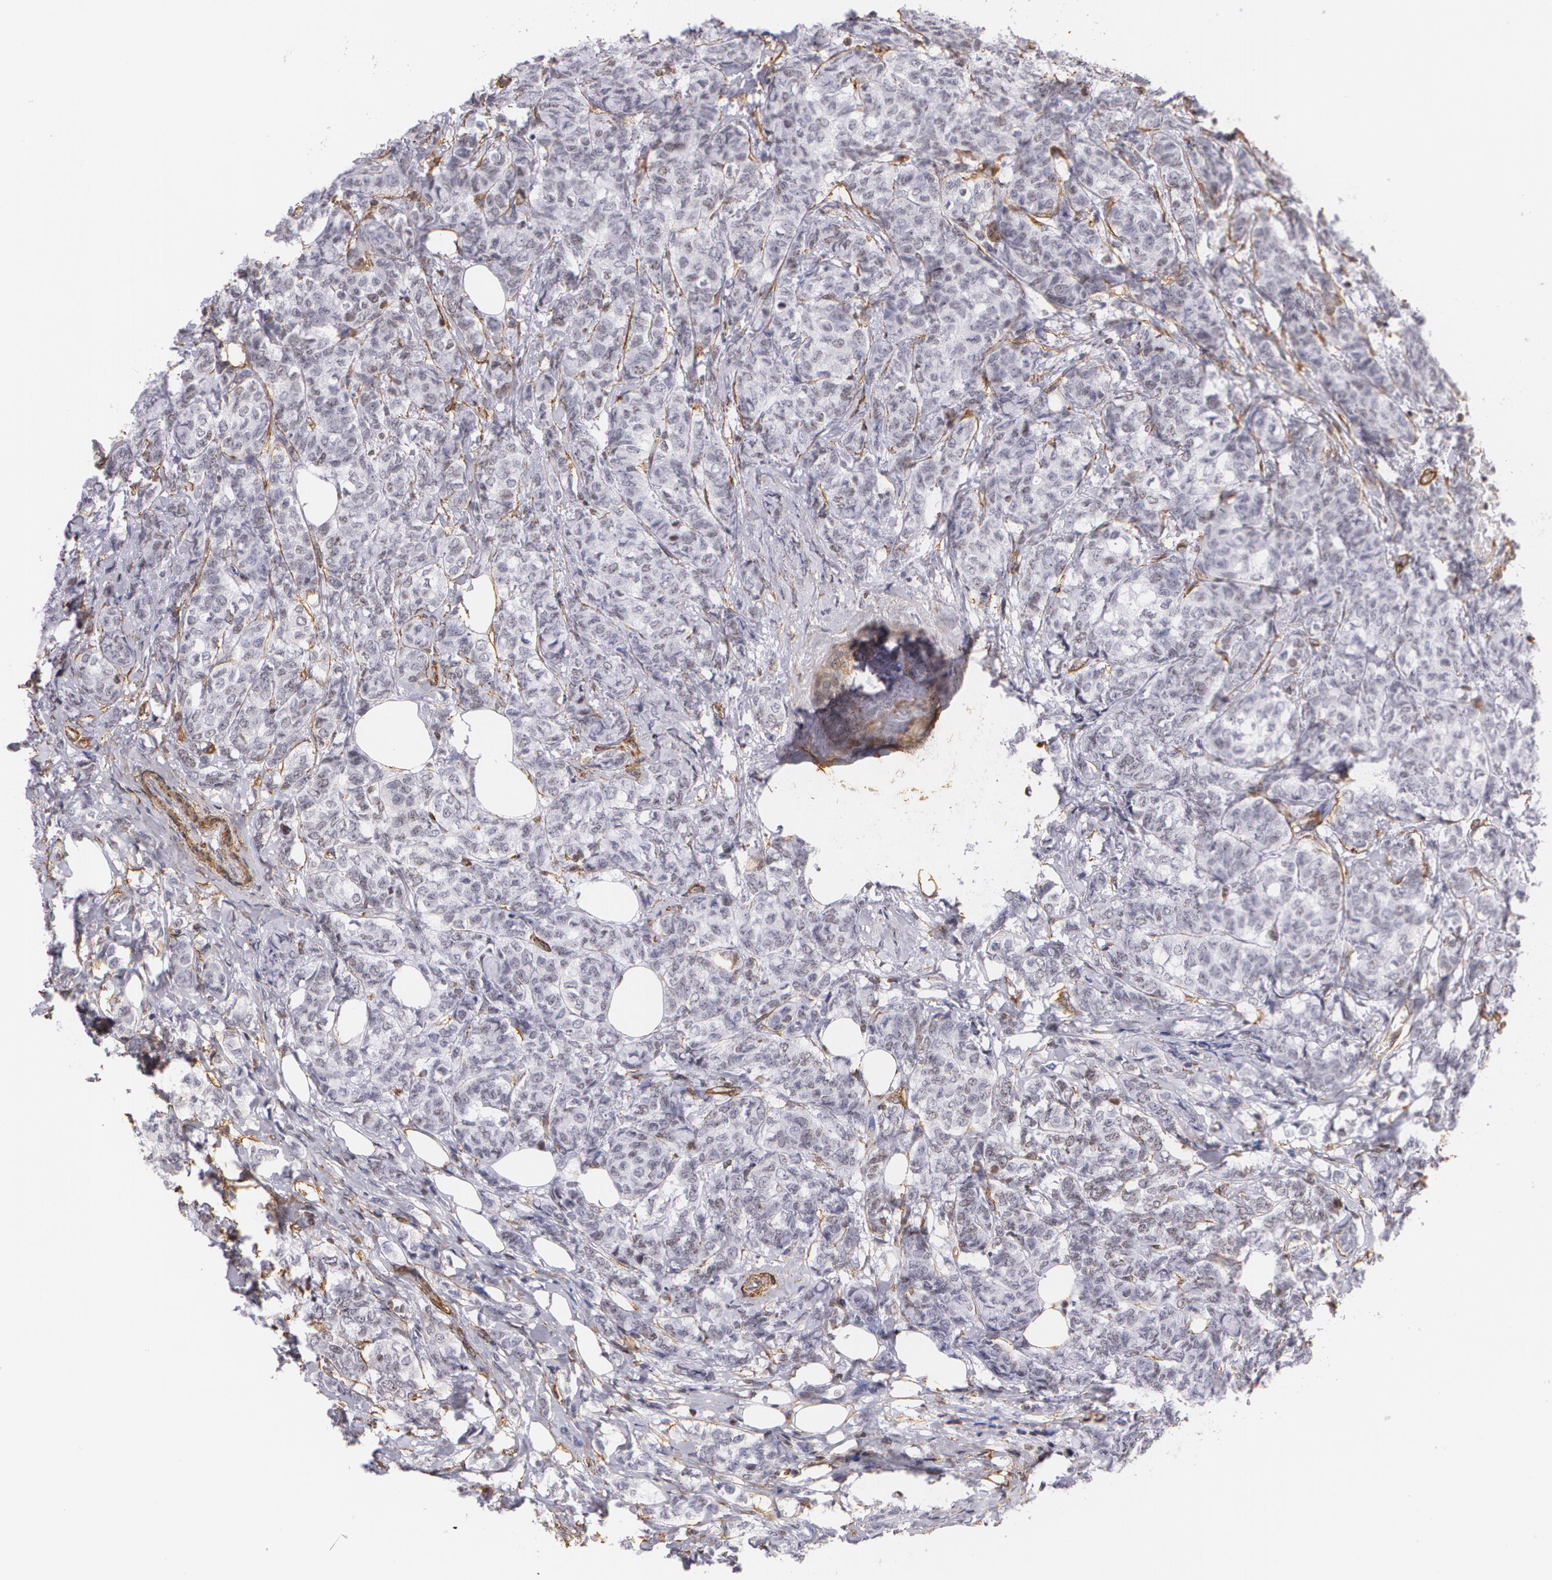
{"staining": {"intensity": "negative", "quantity": "none", "location": "none"}, "tissue": "breast cancer", "cell_type": "Tumor cells", "image_type": "cancer", "snomed": [{"axis": "morphology", "description": "Lobular carcinoma"}, {"axis": "topography", "description": "Breast"}], "caption": "Immunohistochemistry (IHC) micrograph of breast cancer (lobular carcinoma) stained for a protein (brown), which reveals no staining in tumor cells.", "gene": "VAMP1", "patient": {"sex": "female", "age": 60}}